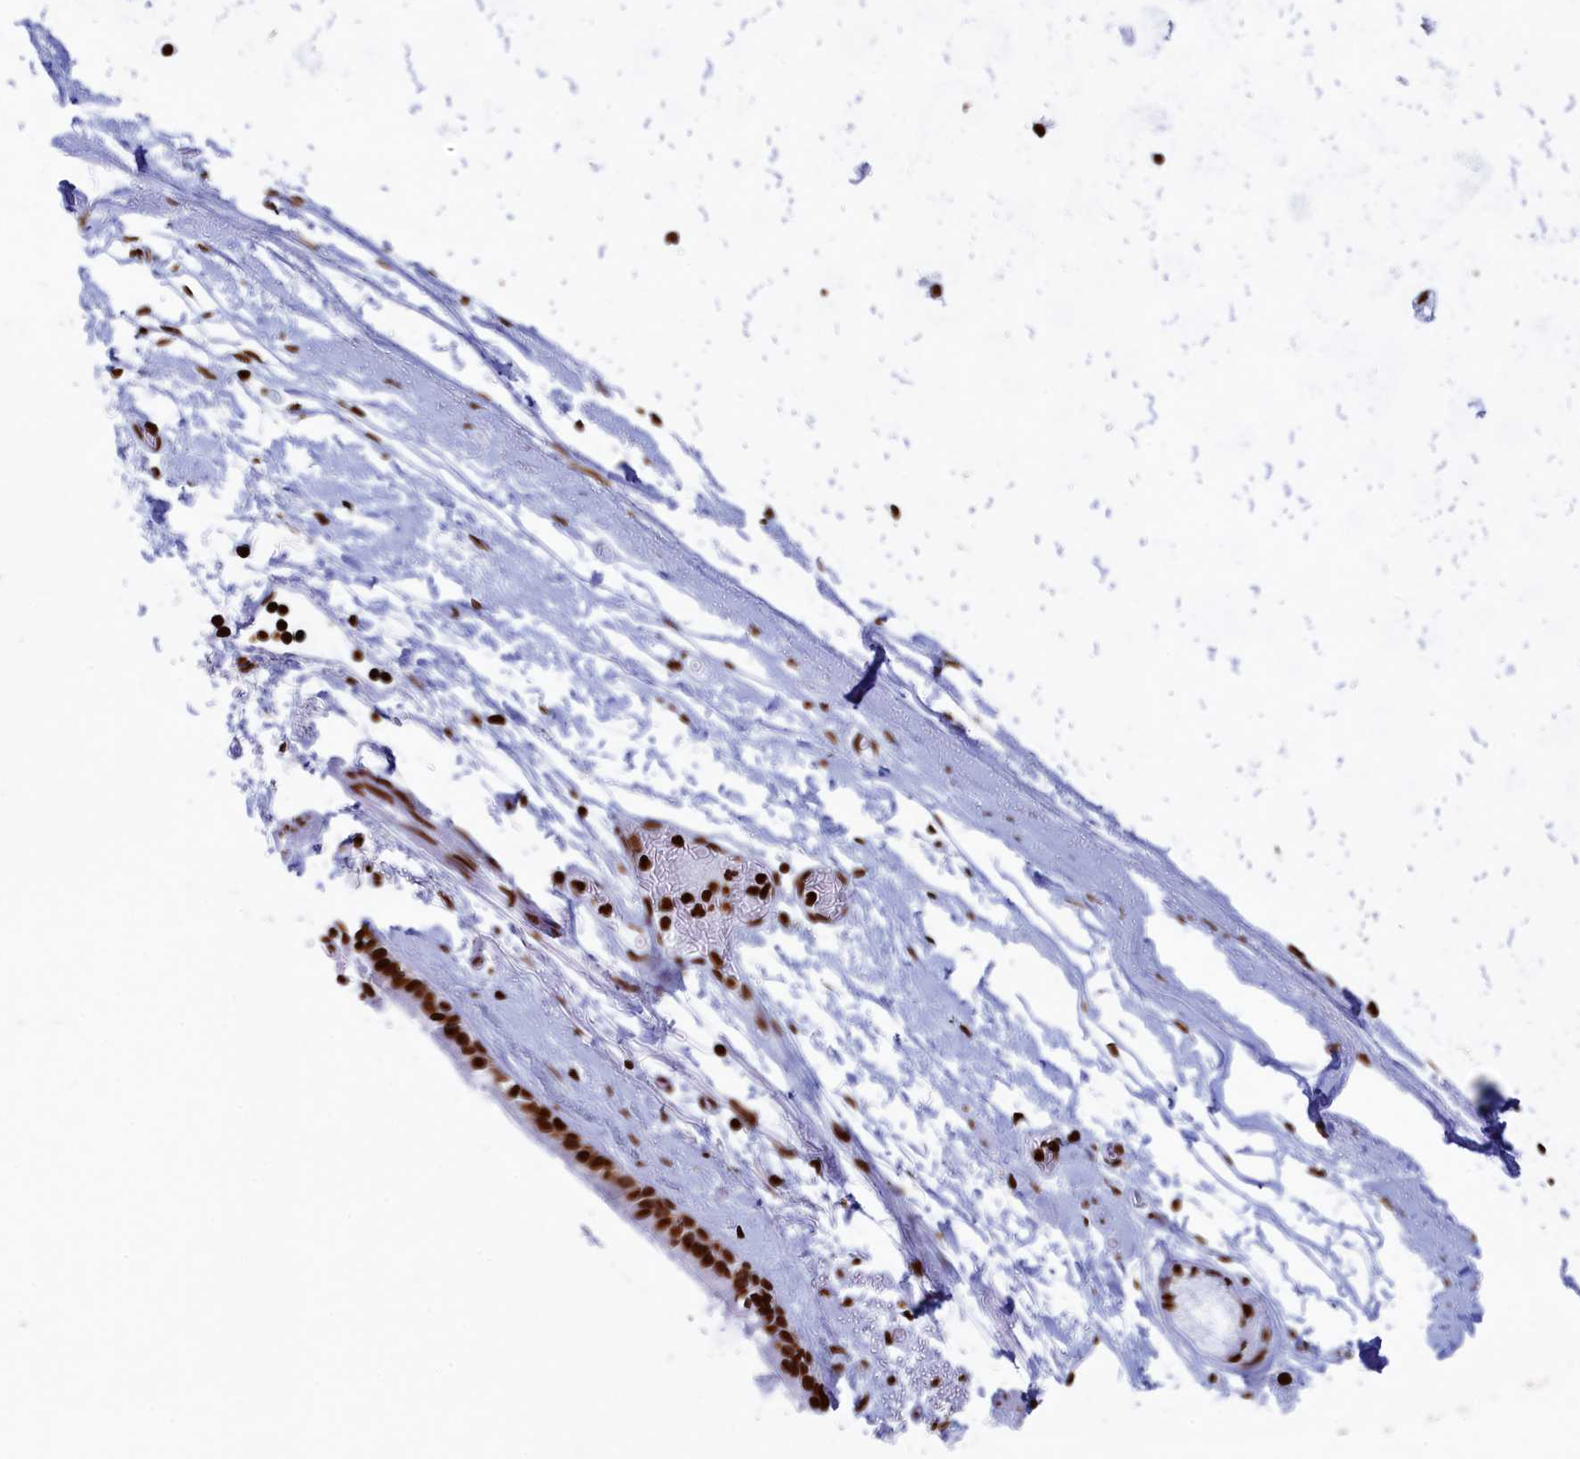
{"staining": {"intensity": "strong", "quantity": ">75%", "location": "nuclear"}, "tissue": "bronchus", "cell_type": "Respiratory epithelial cells", "image_type": "normal", "snomed": [{"axis": "morphology", "description": "Normal tissue, NOS"}, {"axis": "topography", "description": "Cartilage tissue"}], "caption": "This image exhibits IHC staining of benign human bronchus, with high strong nuclear positivity in about >75% of respiratory epithelial cells.", "gene": "APOBEC3A", "patient": {"sex": "male", "age": 63}}